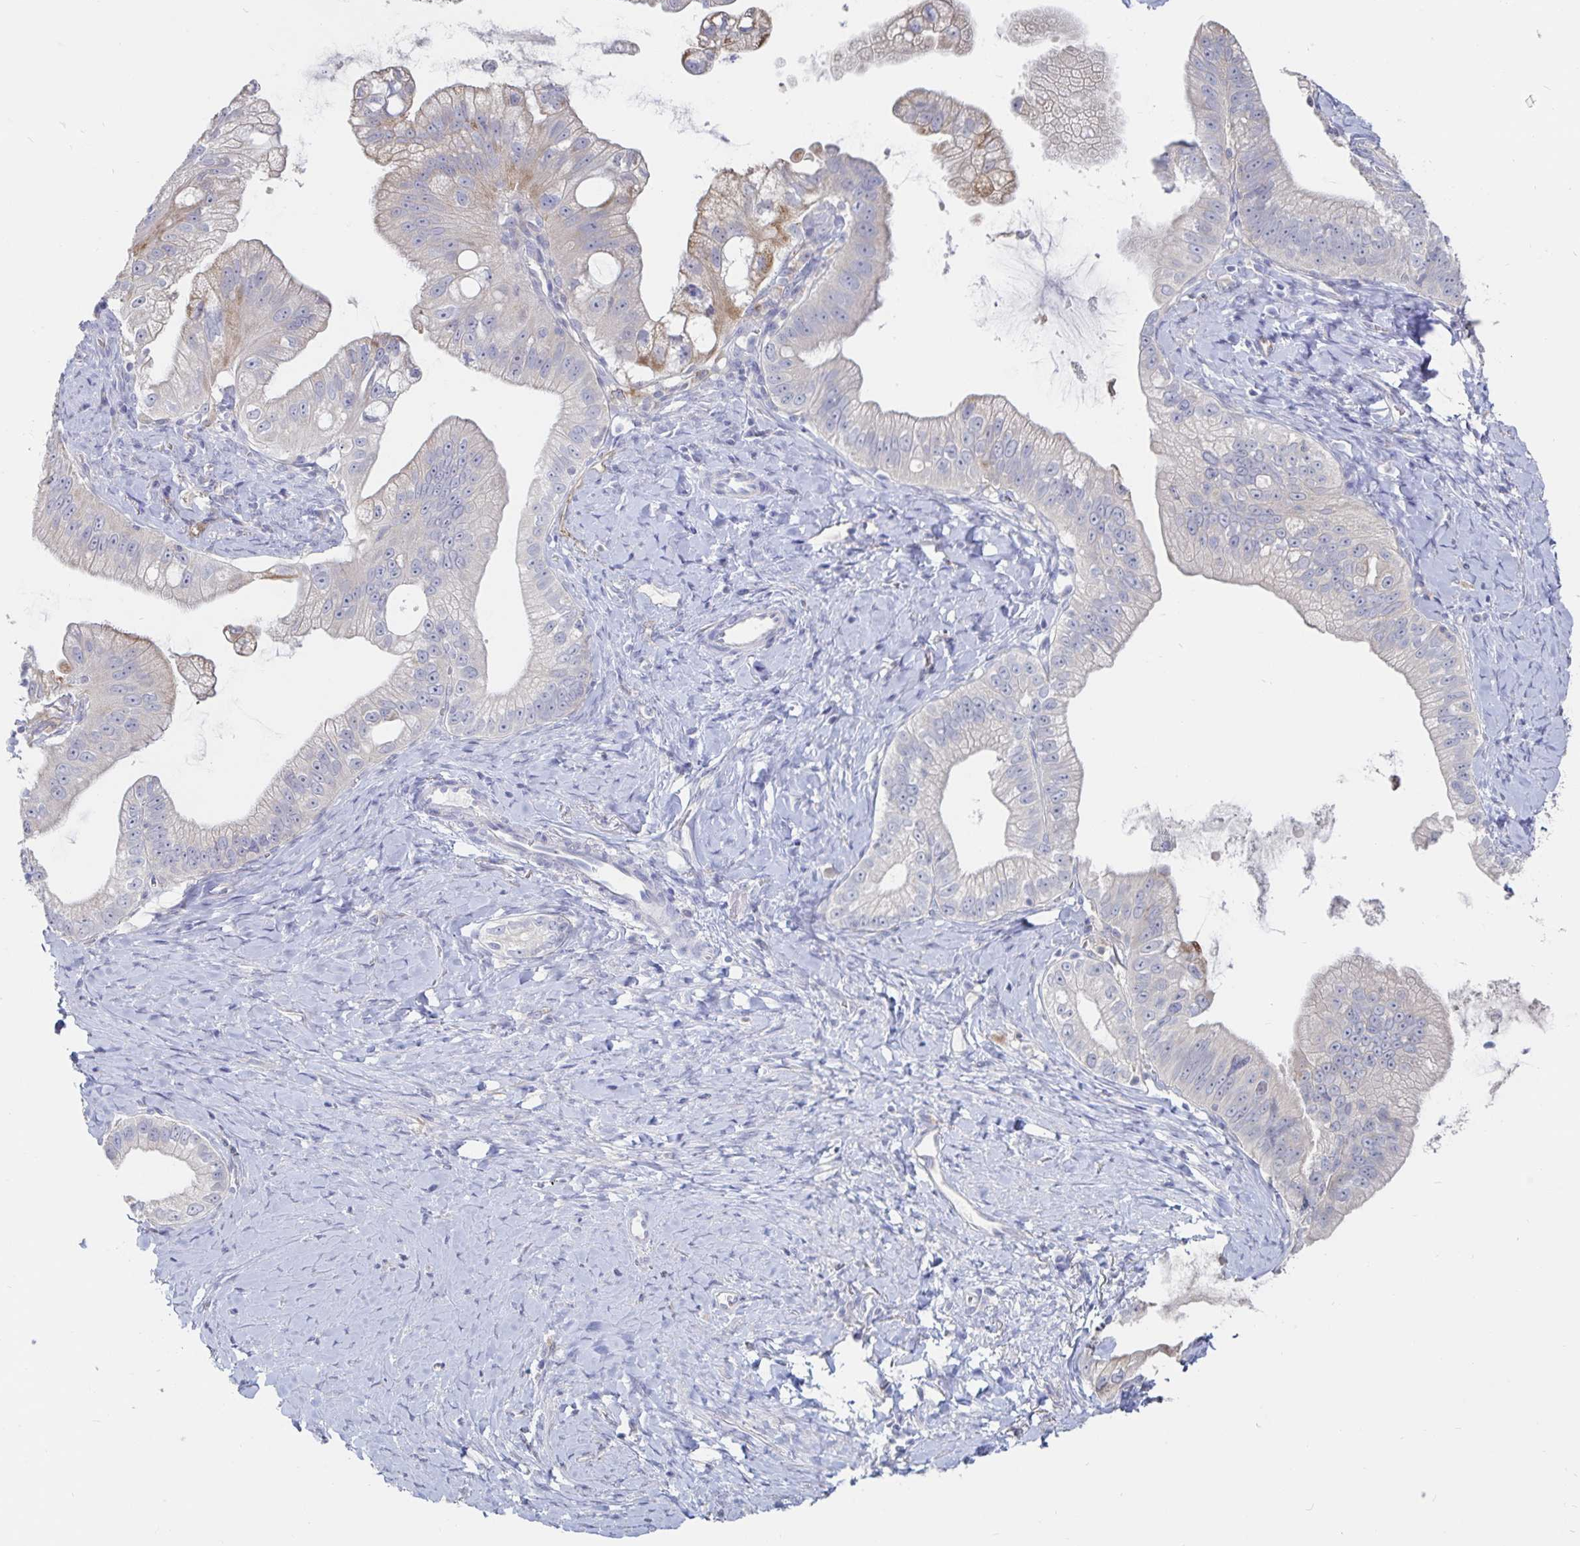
{"staining": {"intensity": "negative", "quantity": "none", "location": "none"}, "tissue": "pancreatic cancer", "cell_type": "Tumor cells", "image_type": "cancer", "snomed": [{"axis": "morphology", "description": "Adenocarcinoma, NOS"}, {"axis": "topography", "description": "Pancreas"}], "caption": "Photomicrograph shows no protein staining in tumor cells of pancreatic cancer tissue.", "gene": "SPPL3", "patient": {"sex": "male", "age": 70}}